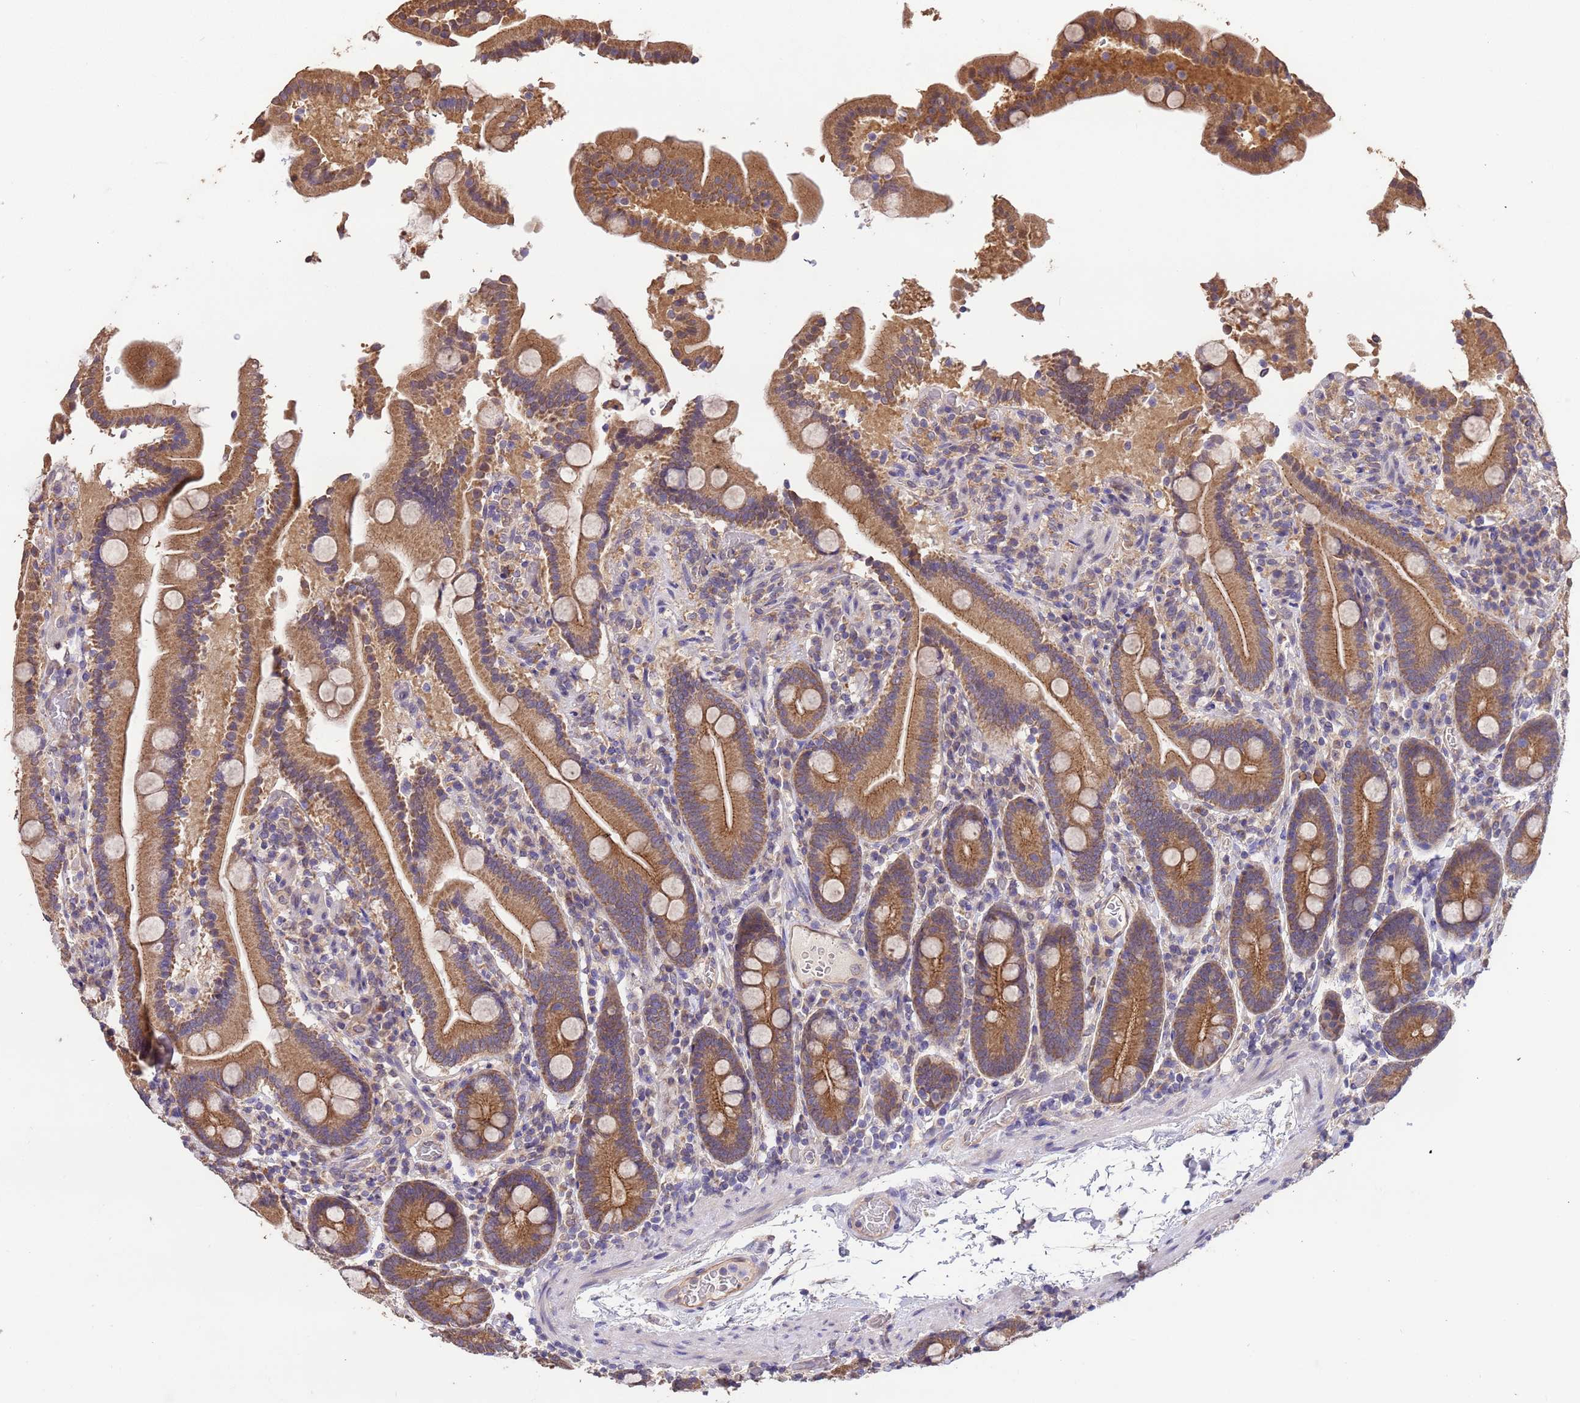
{"staining": {"intensity": "moderate", "quantity": ">75%", "location": "cytoplasmic/membranous"}, "tissue": "duodenum", "cell_type": "Glandular cells", "image_type": "normal", "snomed": [{"axis": "morphology", "description": "Normal tissue, NOS"}, {"axis": "topography", "description": "Duodenum"}], "caption": "Immunohistochemistry (IHC) micrograph of benign duodenum: duodenum stained using IHC displays medium levels of moderate protein expression localized specifically in the cytoplasmic/membranous of glandular cells, appearing as a cytoplasmic/membranous brown color.", "gene": "NPHP1", "patient": {"sex": "male", "age": 55}}